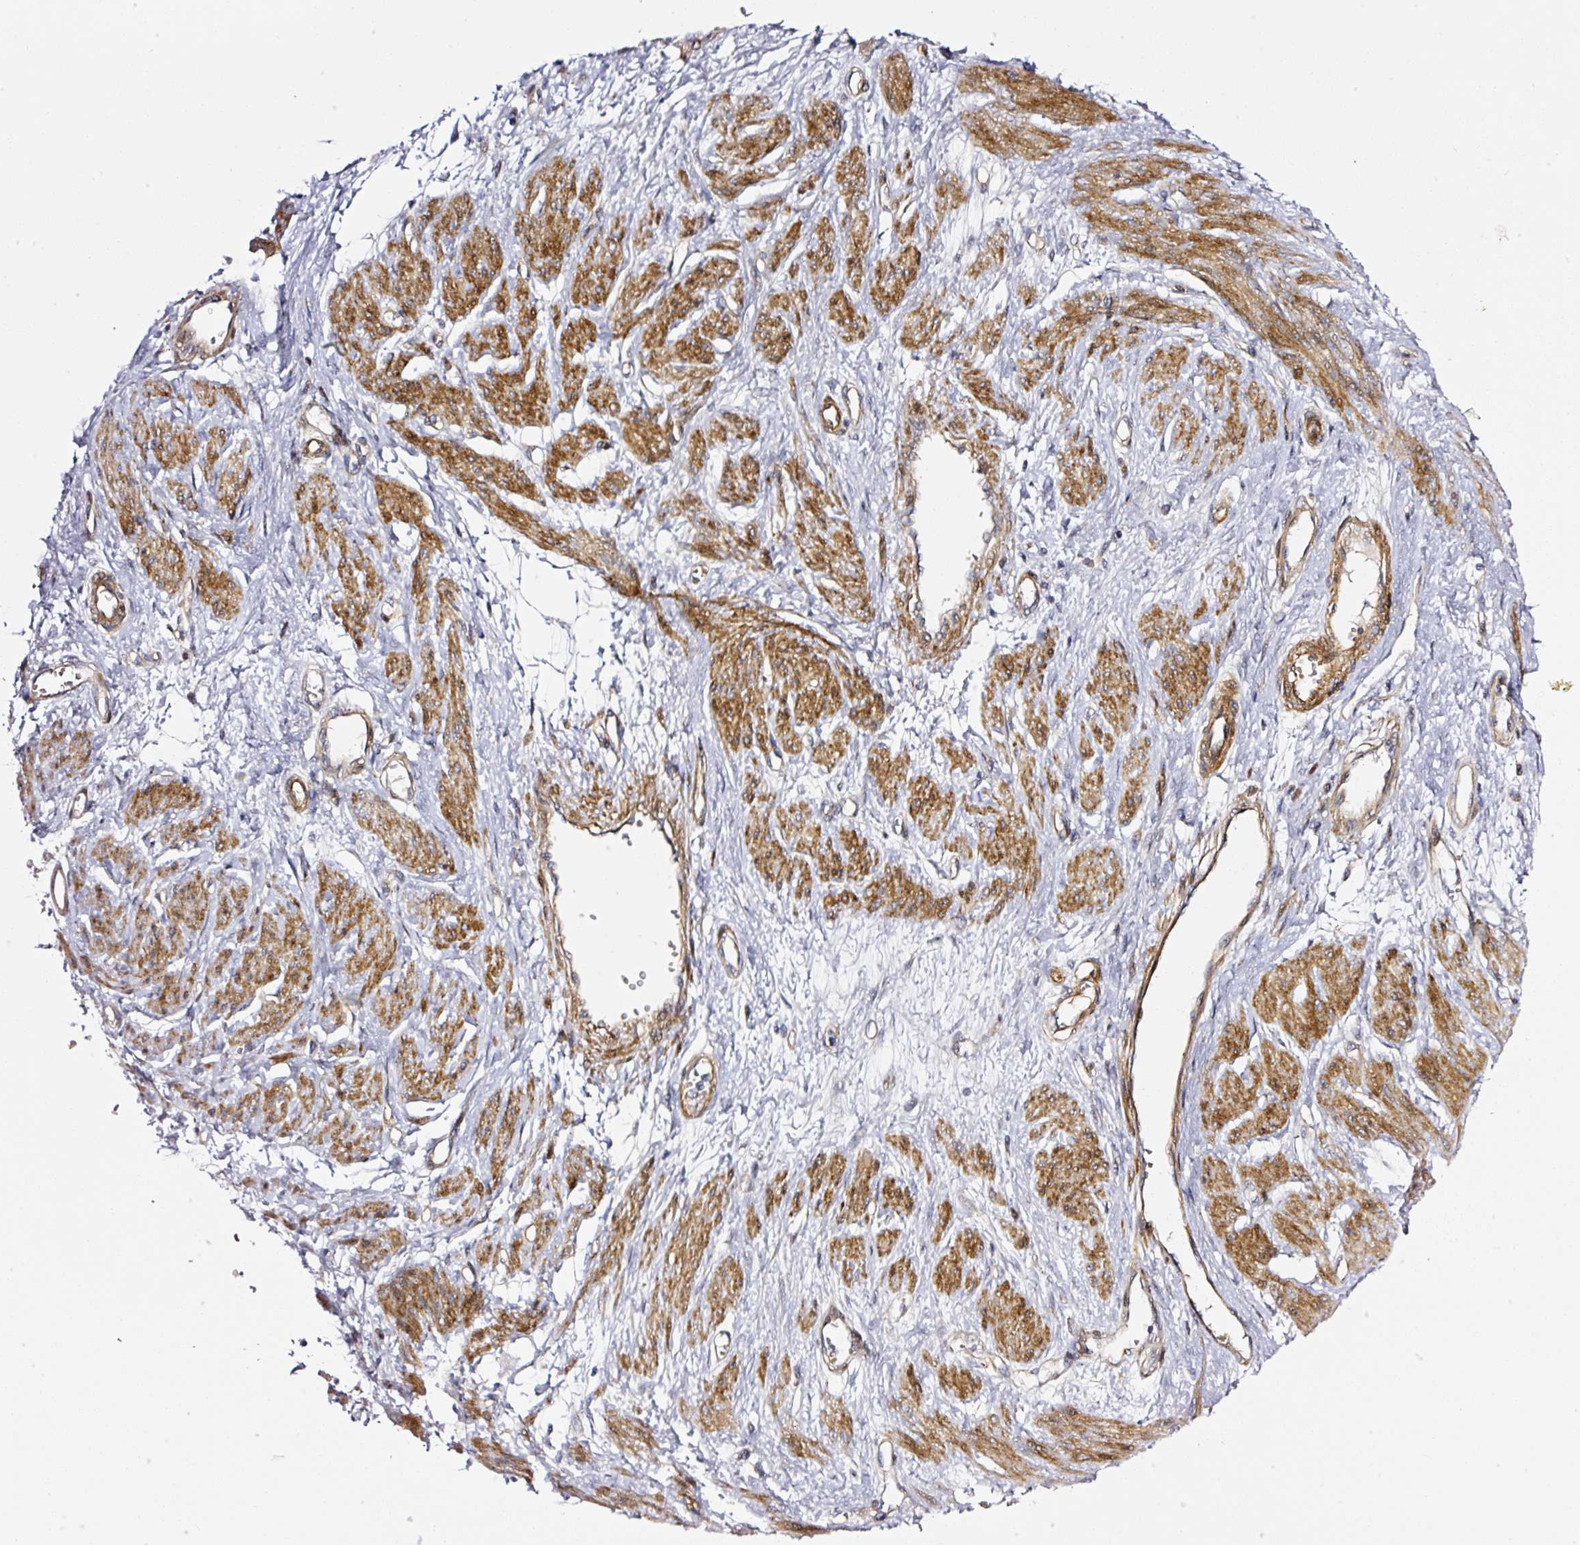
{"staining": {"intensity": "strong", "quantity": ">75%", "location": "cytoplasmic/membranous"}, "tissue": "smooth muscle", "cell_type": "Smooth muscle cells", "image_type": "normal", "snomed": [{"axis": "morphology", "description": "Normal tissue, NOS"}, {"axis": "topography", "description": "Smooth muscle"}, {"axis": "topography", "description": "Uterus"}], "caption": "Immunohistochemistry (IHC) photomicrograph of benign smooth muscle: smooth muscle stained using immunohistochemistry demonstrates high levels of strong protein expression localized specifically in the cytoplasmic/membranous of smooth muscle cells, appearing as a cytoplasmic/membranous brown color.", "gene": "ANKRD20A1", "patient": {"sex": "female", "age": 39}}